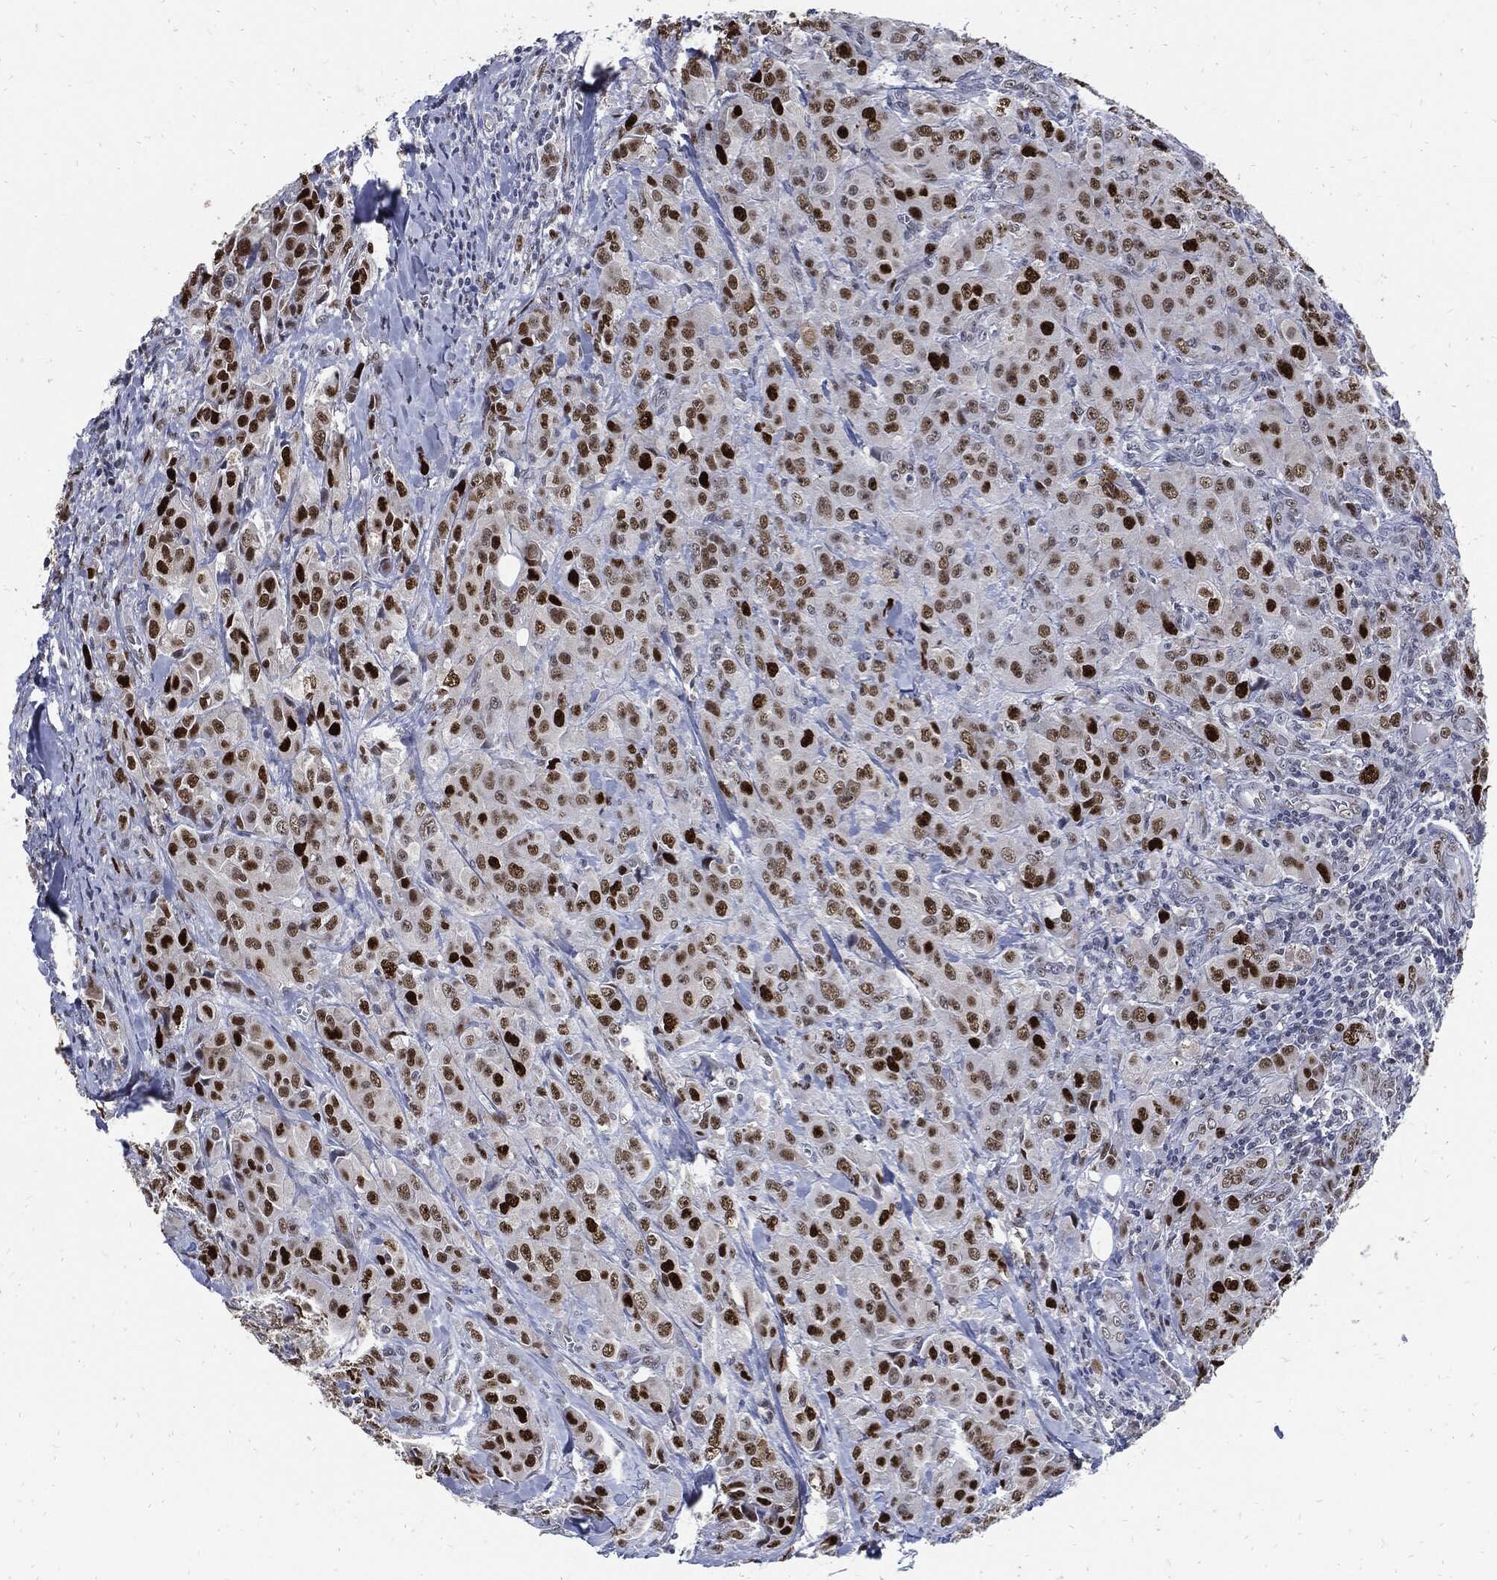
{"staining": {"intensity": "strong", "quantity": "<25%", "location": "nuclear"}, "tissue": "breast cancer", "cell_type": "Tumor cells", "image_type": "cancer", "snomed": [{"axis": "morphology", "description": "Duct carcinoma"}, {"axis": "topography", "description": "Breast"}], "caption": "Human breast cancer stained for a protein (brown) demonstrates strong nuclear positive expression in about <25% of tumor cells.", "gene": "NBN", "patient": {"sex": "female", "age": 43}}